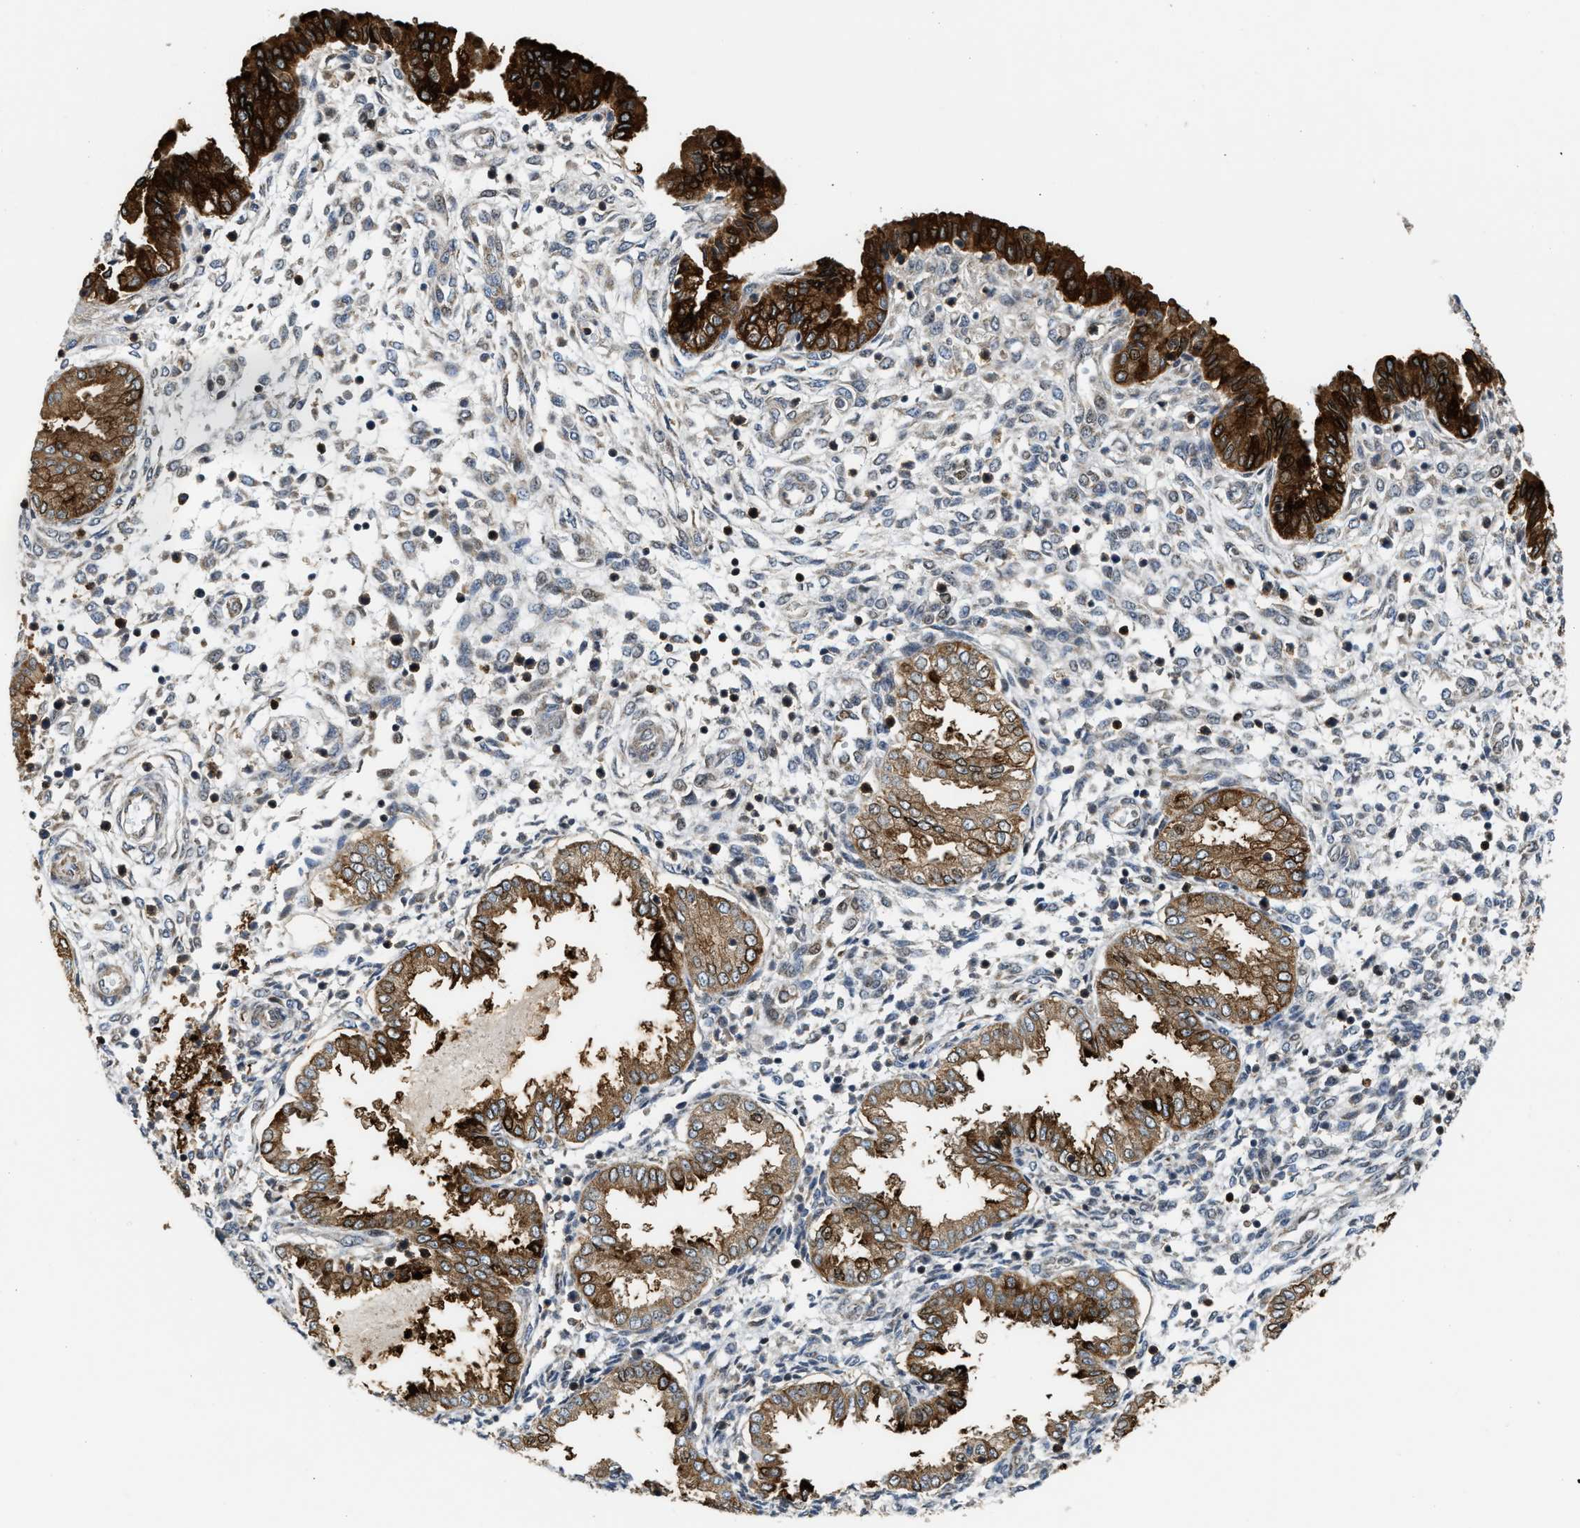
{"staining": {"intensity": "negative", "quantity": "none", "location": "none"}, "tissue": "endometrium", "cell_type": "Cells in endometrial stroma", "image_type": "normal", "snomed": [{"axis": "morphology", "description": "Normal tissue, NOS"}, {"axis": "topography", "description": "Endometrium"}], "caption": "Immunohistochemical staining of unremarkable endometrium exhibits no significant expression in cells in endometrial stroma.", "gene": "ZNF250", "patient": {"sex": "female", "age": 33}}